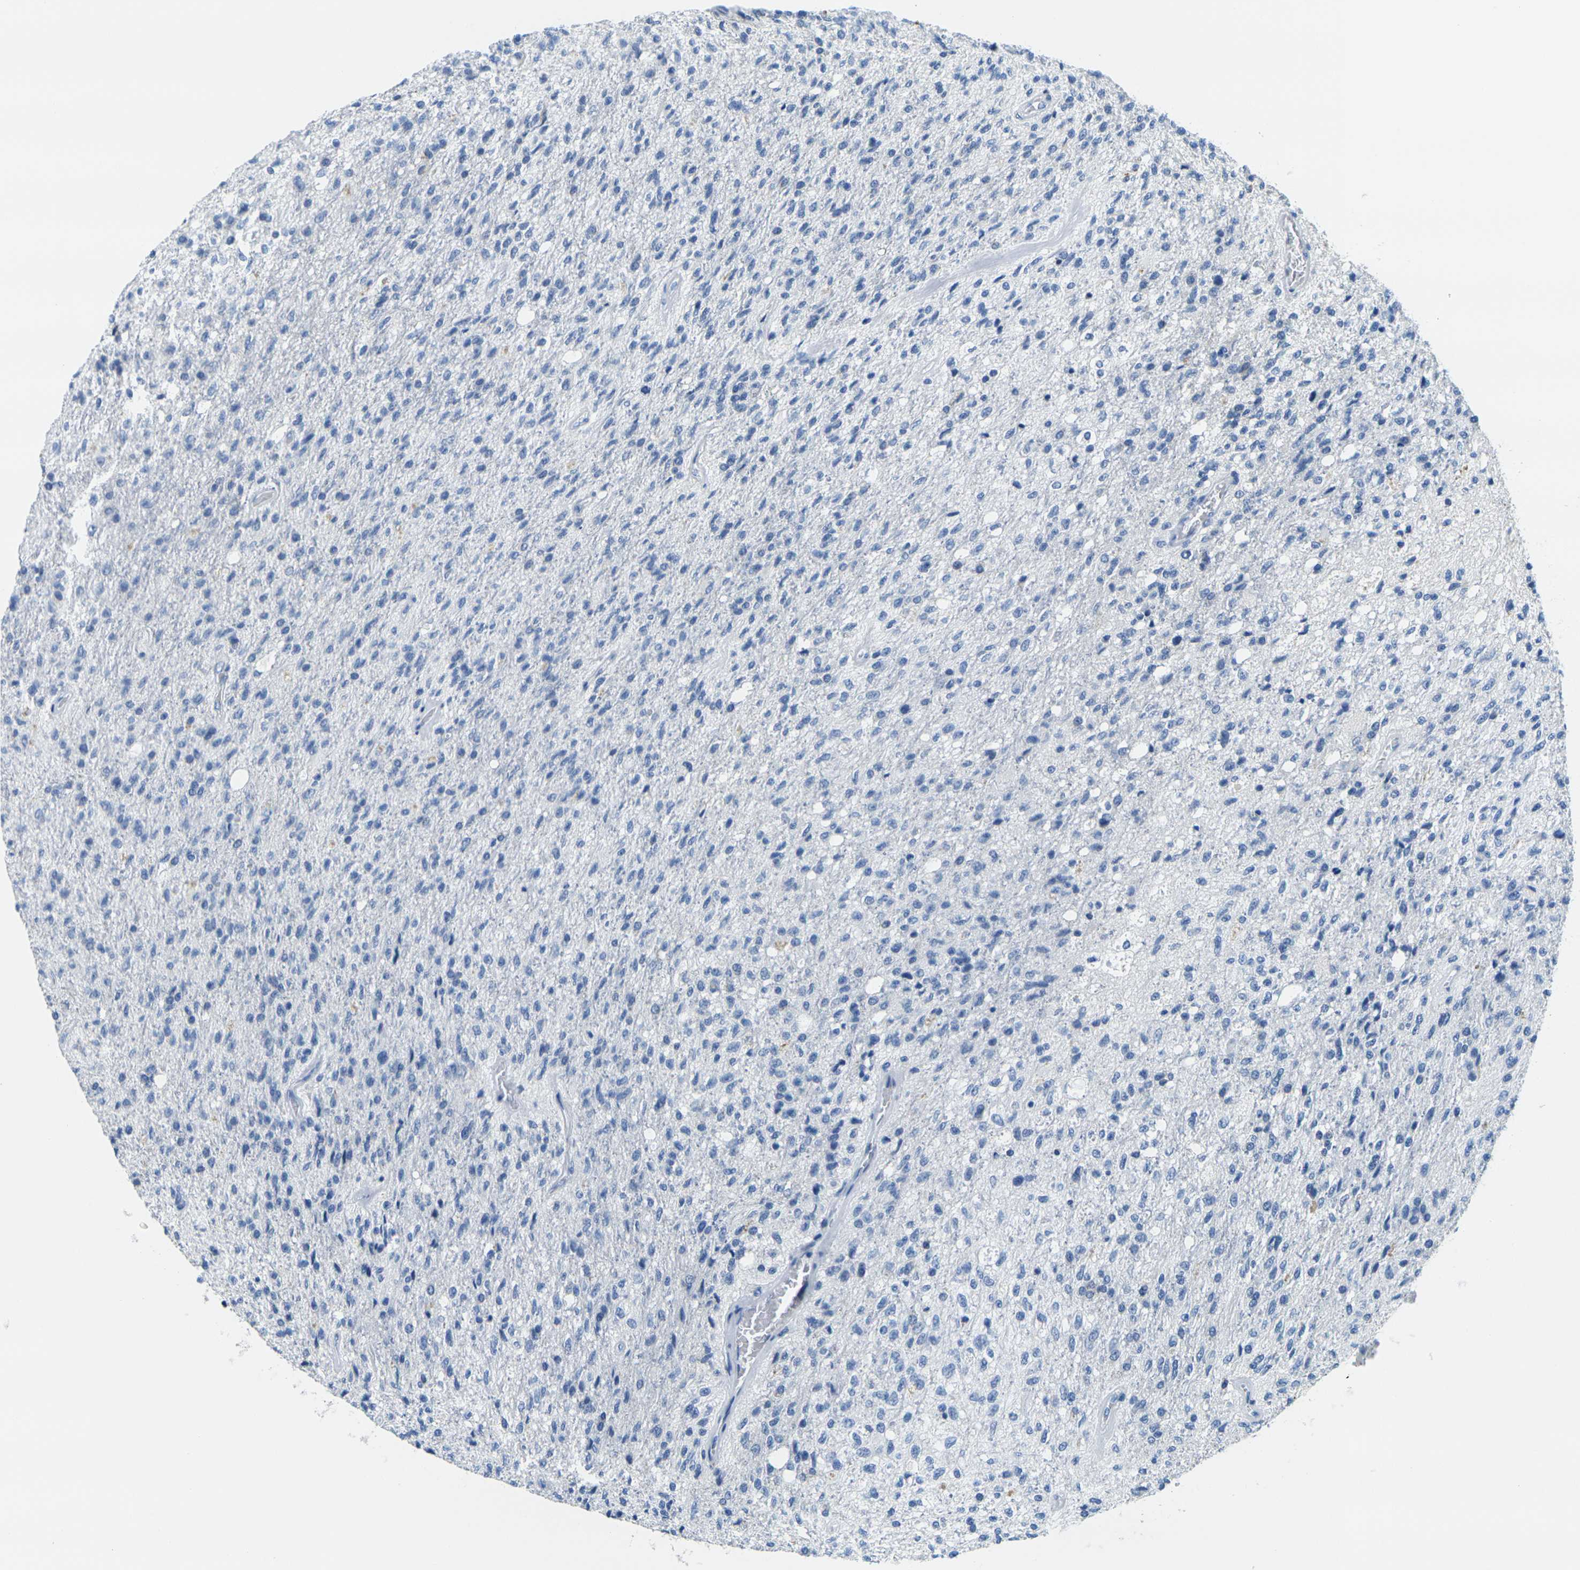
{"staining": {"intensity": "negative", "quantity": "none", "location": "none"}, "tissue": "glioma", "cell_type": "Tumor cells", "image_type": "cancer", "snomed": [{"axis": "morphology", "description": "Normal tissue, NOS"}, {"axis": "morphology", "description": "Glioma, malignant, High grade"}, {"axis": "topography", "description": "Cerebral cortex"}], "caption": "IHC of human malignant high-grade glioma reveals no positivity in tumor cells.", "gene": "FAM3D", "patient": {"sex": "male", "age": 77}}